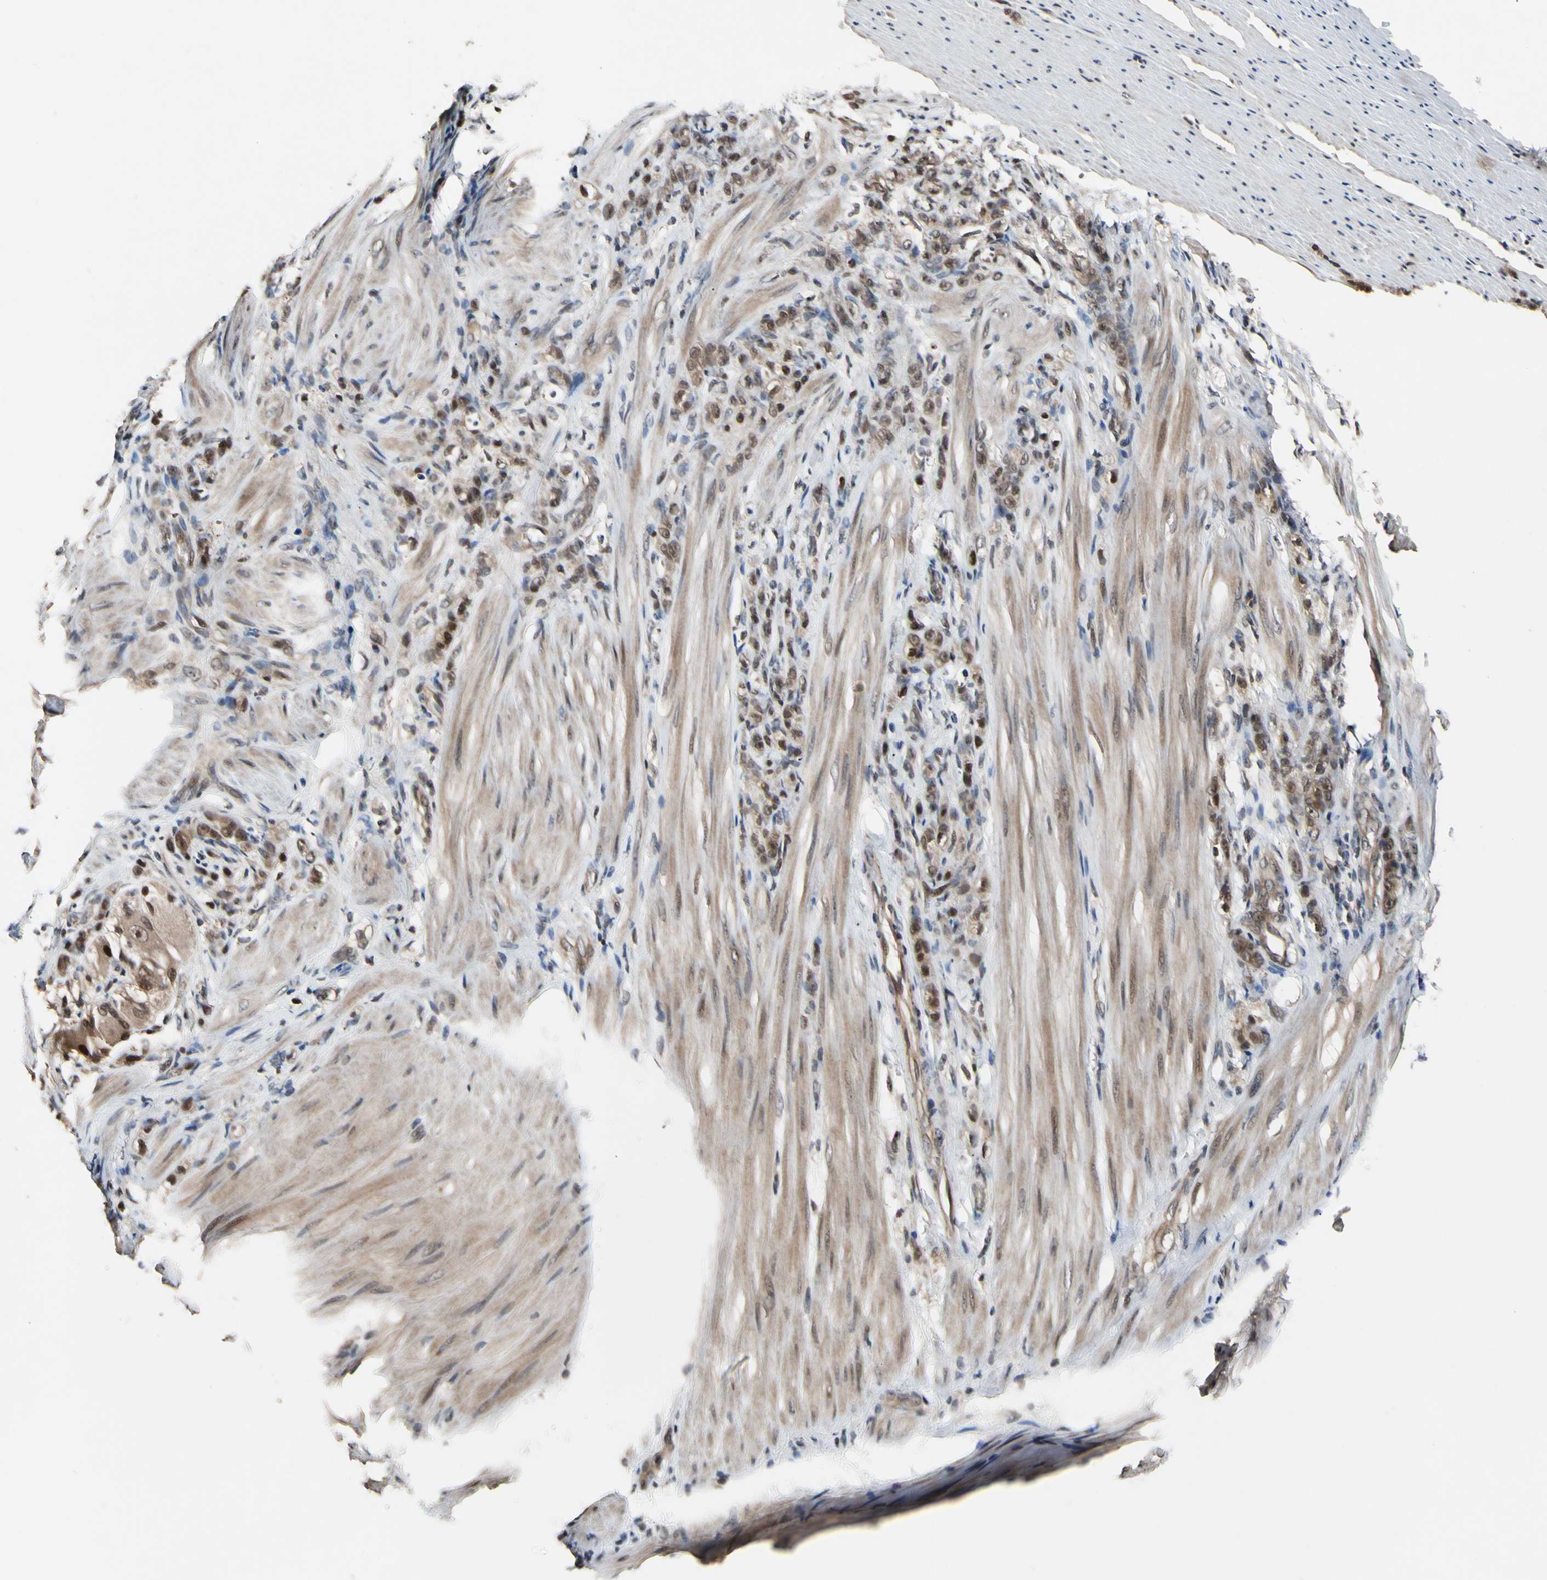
{"staining": {"intensity": "weak", "quantity": ">75%", "location": "cytoplasmic/membranous,nuclear"}, "tissue": "stomach cancer", "cell_type": "Tumor cells", "image_type": "cancer", "snomed": [{"axis": "morphology", "description": "Adenocarcinoma, NOS"}, {"axis": "topography", "description": "Stomach"}], "caption": "Immunohistochemical staining of human adenocarcinoma (stomach) reveals low levels of weak cytoplasmic/membranous and nuclear protein staining in about >75% of tumor cells. (Brightfield microscopy of DAB IHC at high magnification).", "gene": "PSMD10", "patient": {"sex": "male", "age": 82}}